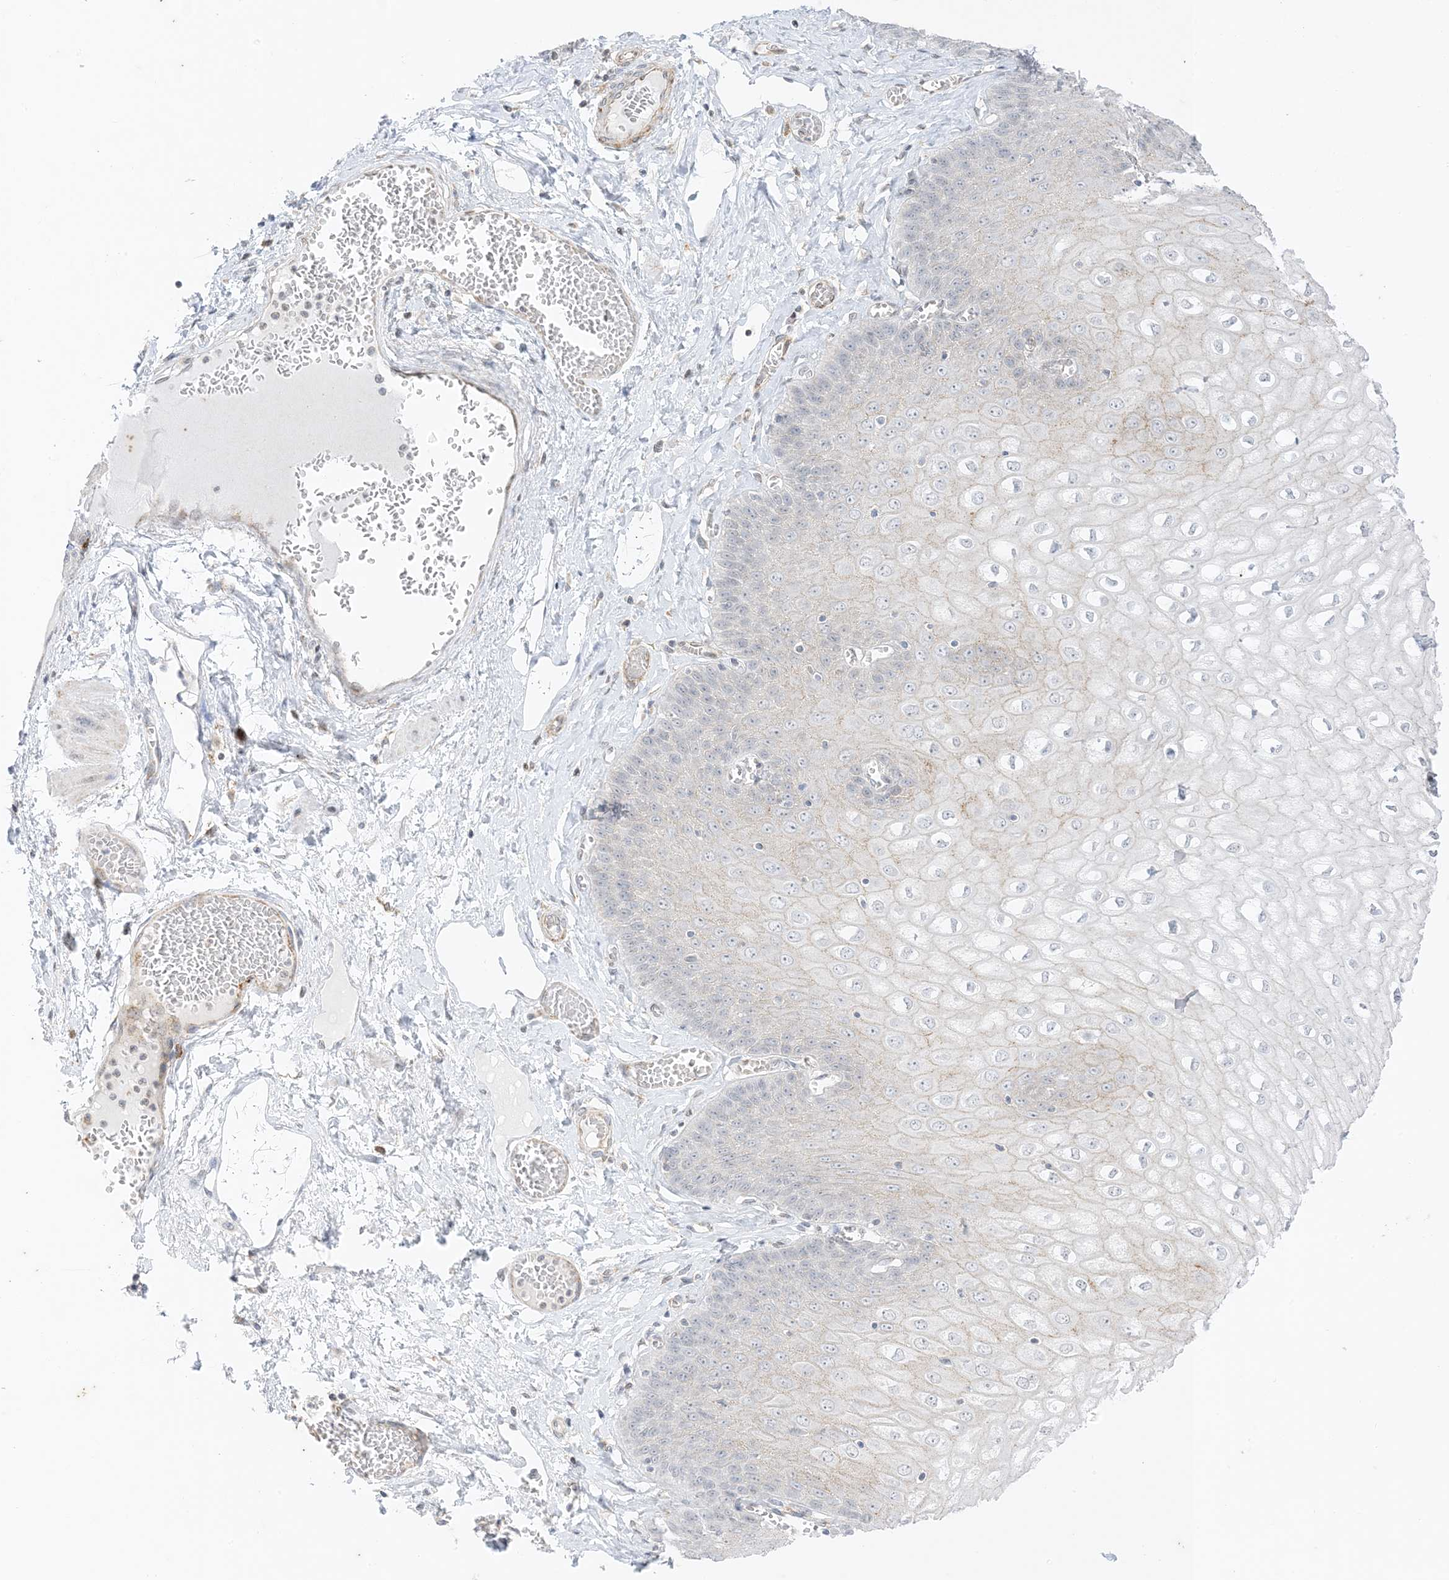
{"staining": {"intensity": "weak", "quantity": "<25%", "location": "cytoplasmic/membranous"}, "tissue": "esophagus", "cell_type": "Squamous epithelial cells", "image_type": "normal", "snomed": [{"axis": "morphology", "description": "Normal tissue, NOS"}, {"axis": "topography", "description": "Esophagus"}], "caption": "There is no significant staining in squamous epithelial cells of esophagus. Nuclei are stained in blue.", "gene": "RAC1", "patient": {"sex": "male", "age": 60}}